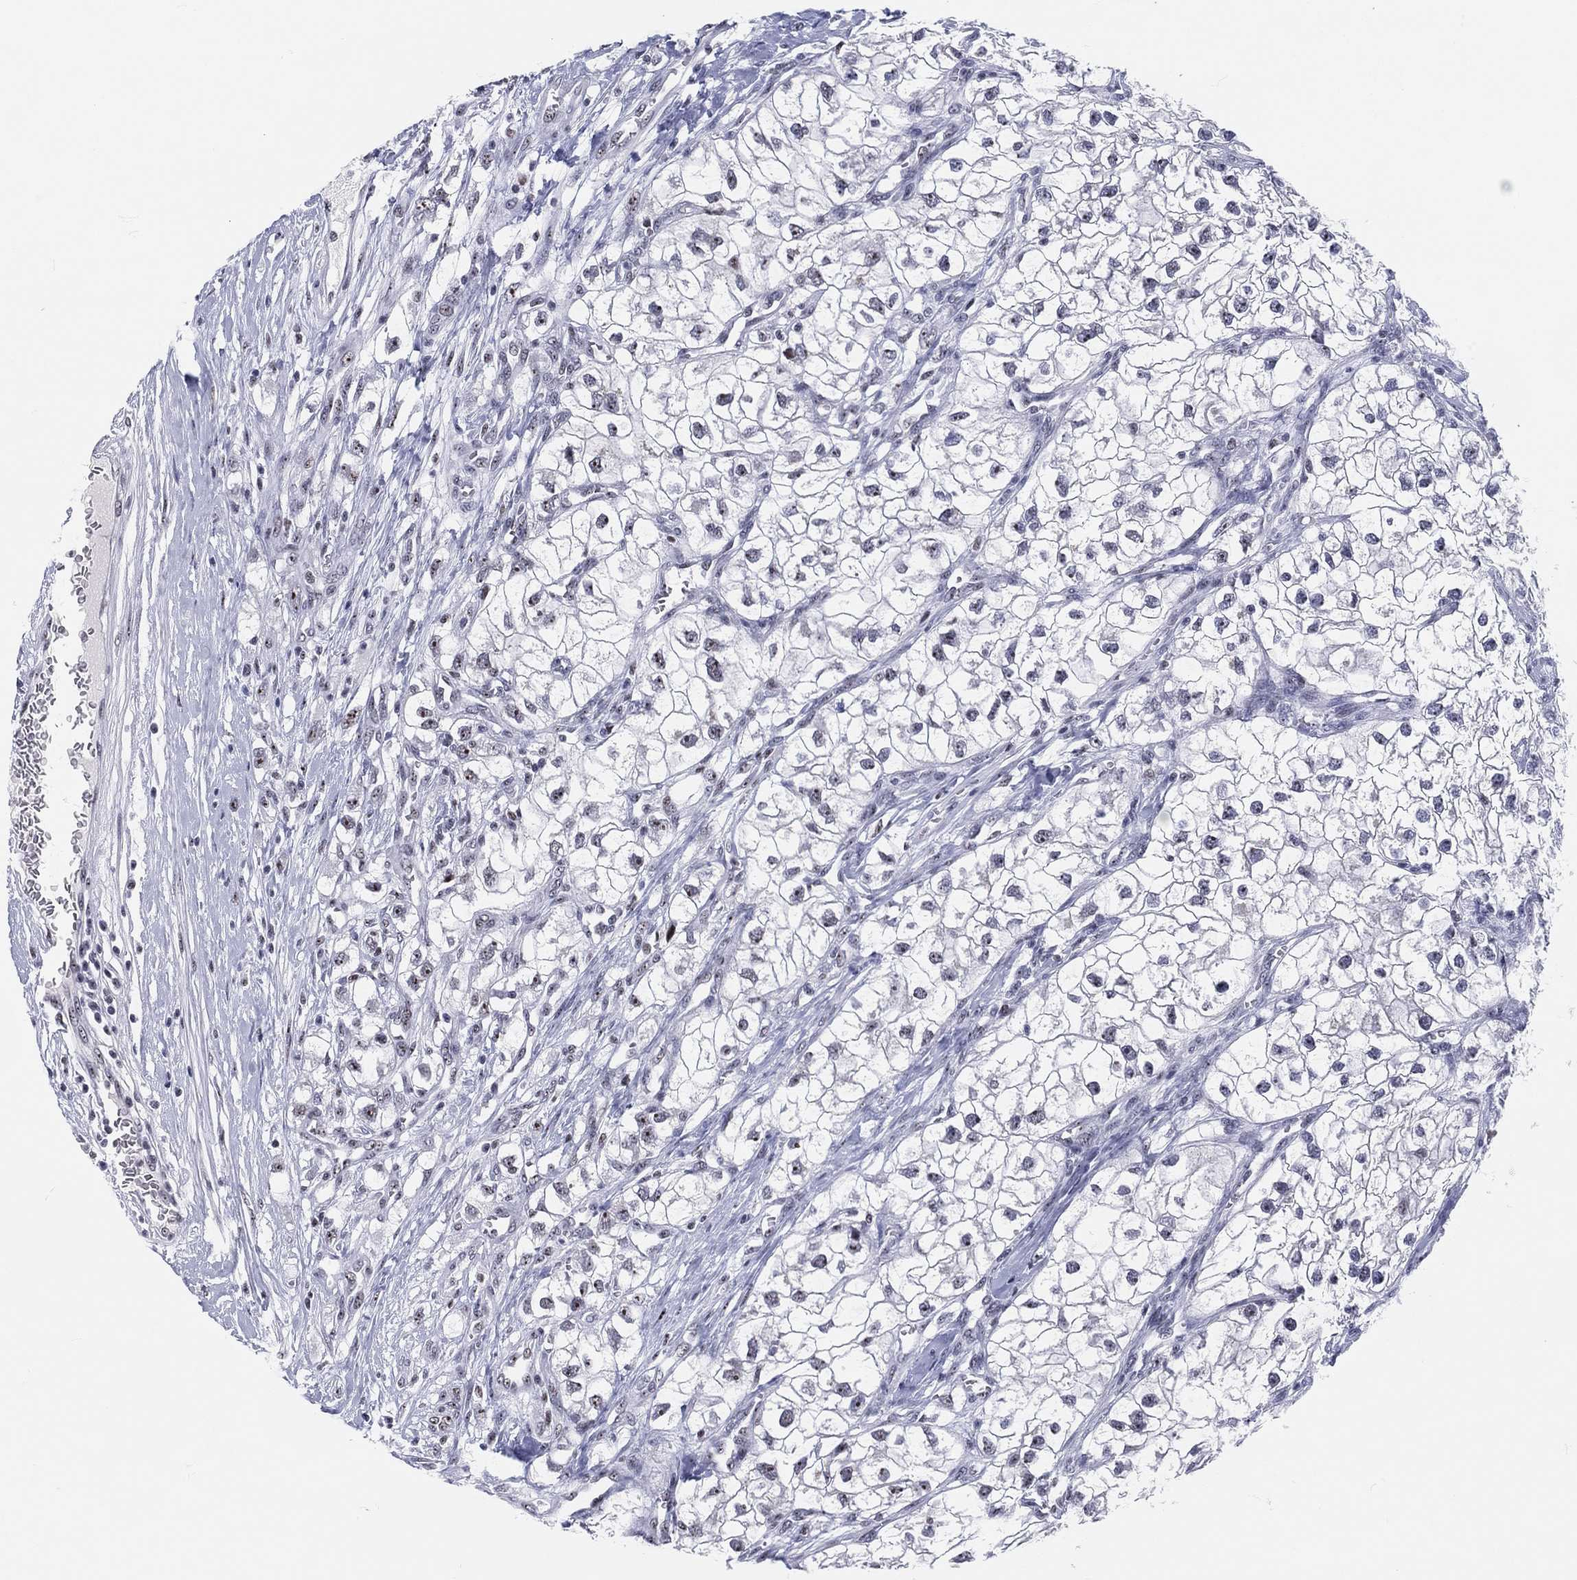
{"staining": {"intensity": "negative", "quantity": "none", "location": "none"}, "tissue": "renal cancer", "cell_type": "Tumor cells", "image_type": "cancer", "snomed": [{"axis": "morphology", "description": "Adenocarcinoma, NOS"}, {"axis": "topography", "description": "Kidney"}], "caption": "Tumor cells show no significant protein expression in renal cancer.", "gene": "MAPK8IP1", "patient": {"sex": "male", "age": 59}}